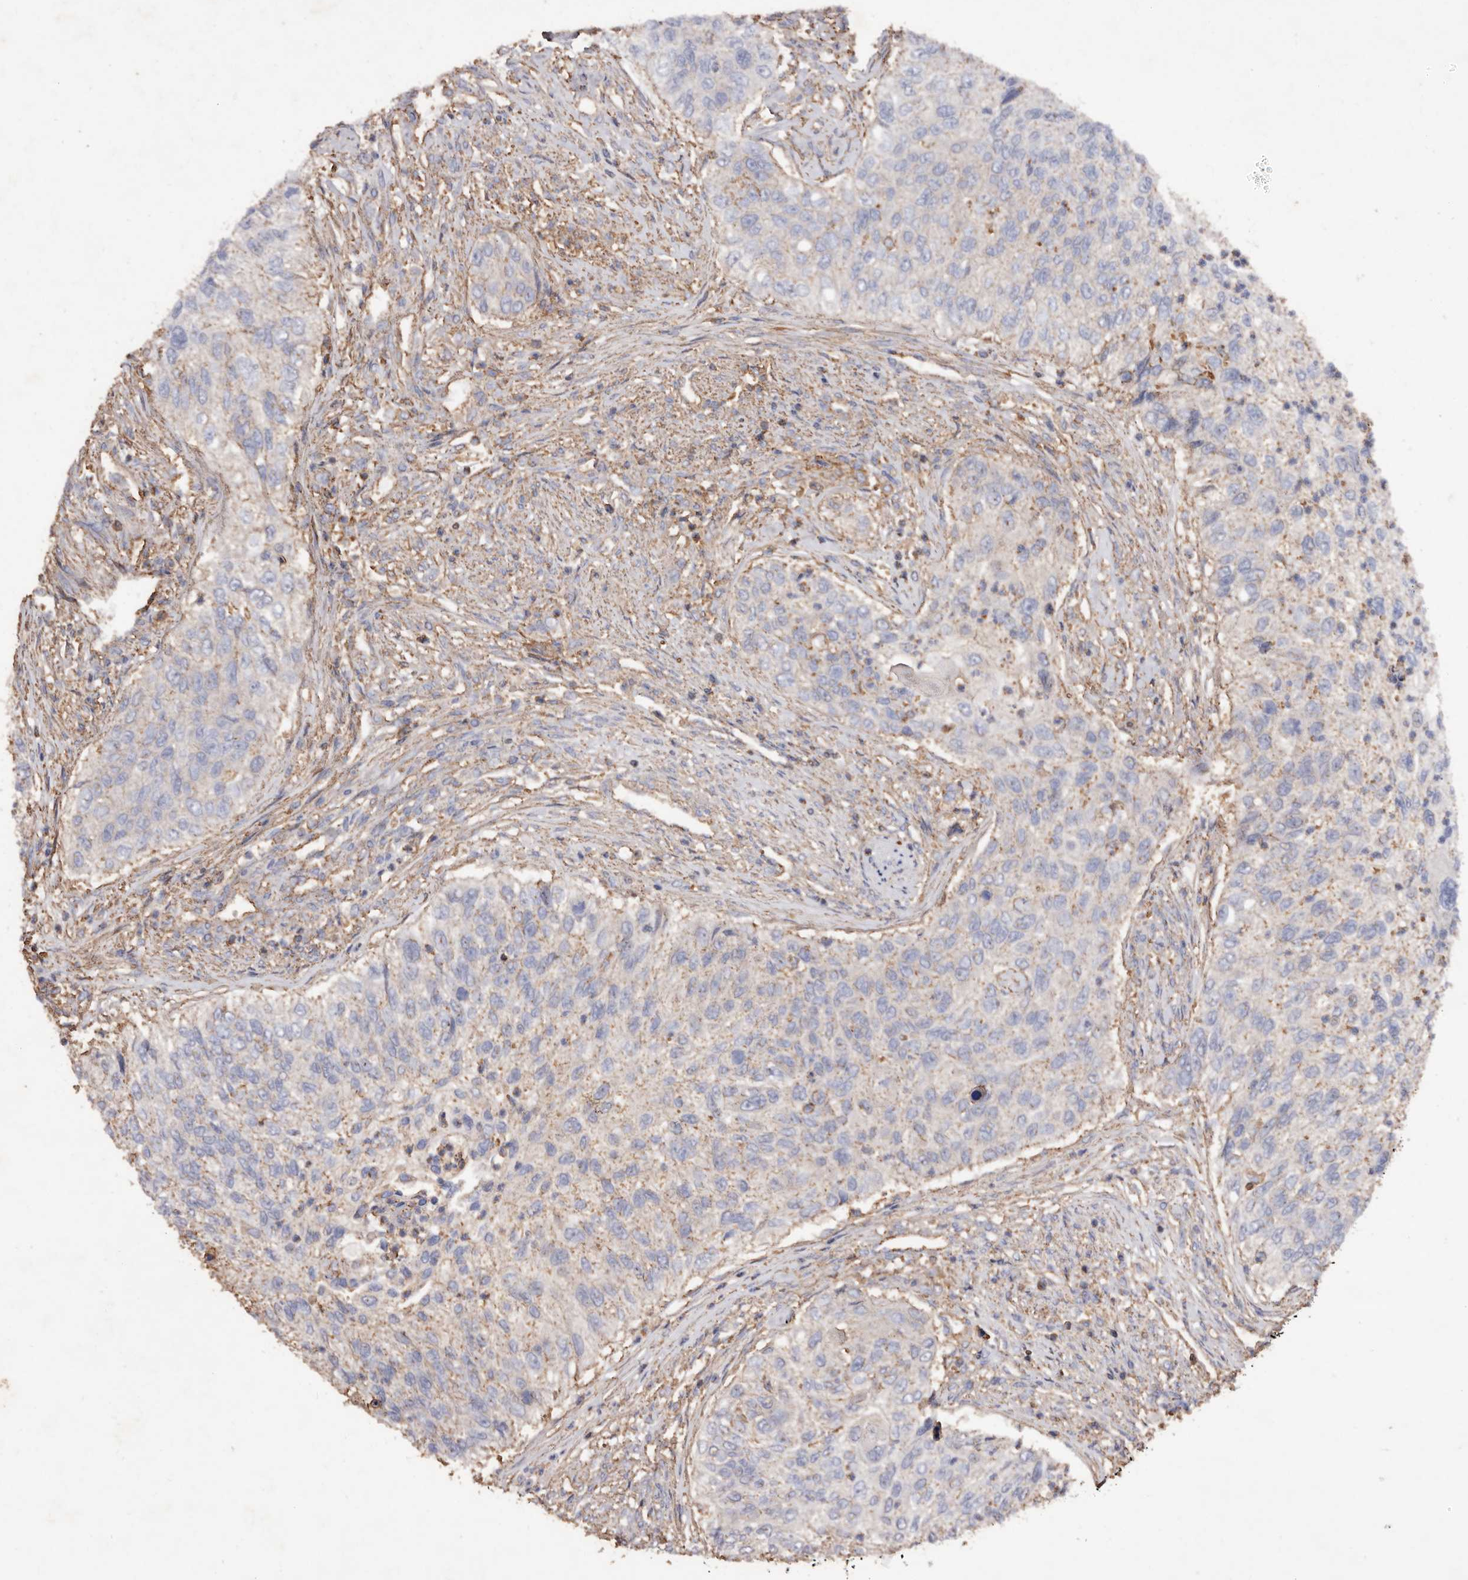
{"staining": {"intensity": "weak", "quantity": "25%-75%", "location": "cytoplasmic/membranous"}, "tissue": "urothelial cancer", "cell_type": "Tumor cells", "image_type": "cancer", "snomed": [{"axis": "morphology", "description": "Urothelial carcinoma, High grade"}, {"axis": "topography", "description": "Urinary bladder"}], "caption": "Immunohistochemistry of high-grade urothelial carcinoma reveals low levels of weak cytoplasmic/membranous staining in approximately 25%-75% of tumor cells. (Stains: DAB in brown, nuclei in blue, Microscopy: brightfield microscopy at high magnification).", "gene": "COQ8B", "patient": {"sex": "female", "age": 60}}